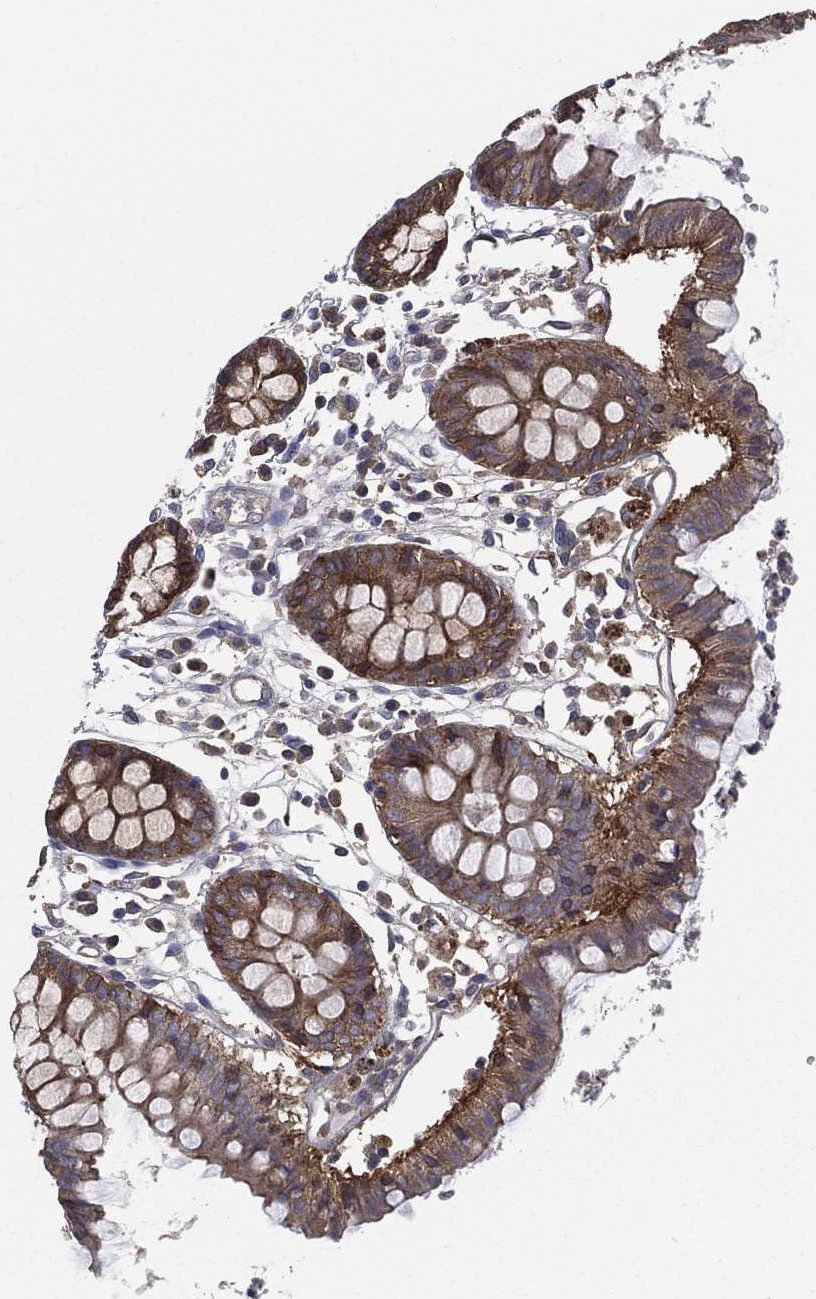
{"staining": {"intensity": "negative", "quantity": "none", "location": "none"}, "tissue": "colon", "cell_type": "Endothelial cells", "image_type": "normal", "snomed": [{"axis": "morphology", "description": "Normal tissue, NOS"}, {"axis": "topography", "description": "Colon"}], "caption": "Normal colon was stained to show a protein in brown. There is no significant positivity in endothelial cells.", "gene": "SMPD3", "patient": {"sex": "female", "age": 84}}